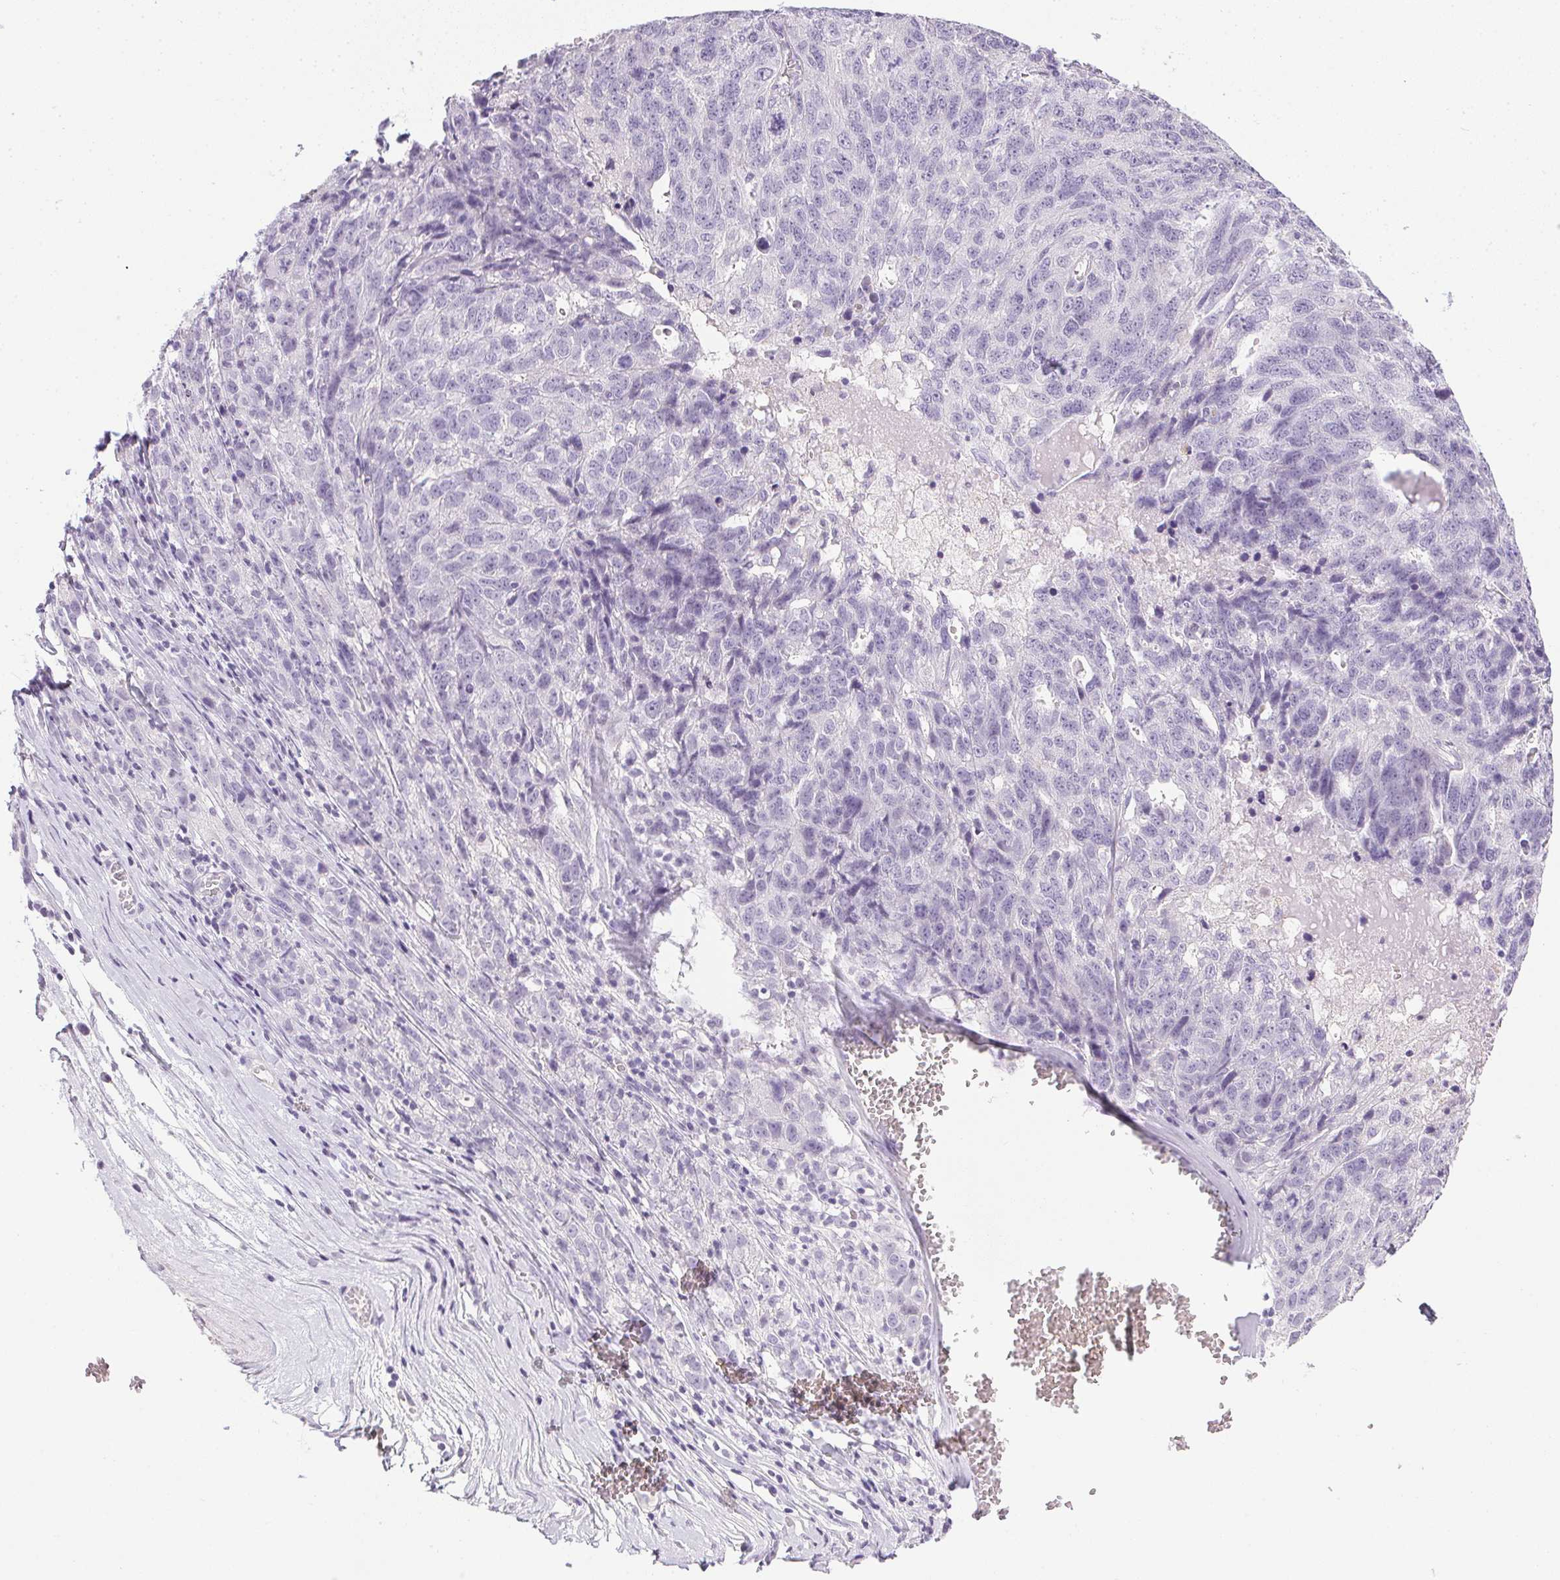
{"staining": {"intensity": "negative", "quantity": "none", "location": "none"}, "tissue": "ovarian cancer", "cell_type": "Tumor cells", "image_type": "cancer", "snomed": [{"axis": "morphology", "description": "Cystadenocarcinoma, serous, NOS"}, {"axis": "topography", "description": "Ovary"}], "caption": "High magnification brightfield microscopy of ovarian cancer stained with DAB (brown) and counterstained with hematoxylin (blue): tumor cells show no significant staining.", "gene": "PRL", "patient": {"sex": "female", "age": 71}}